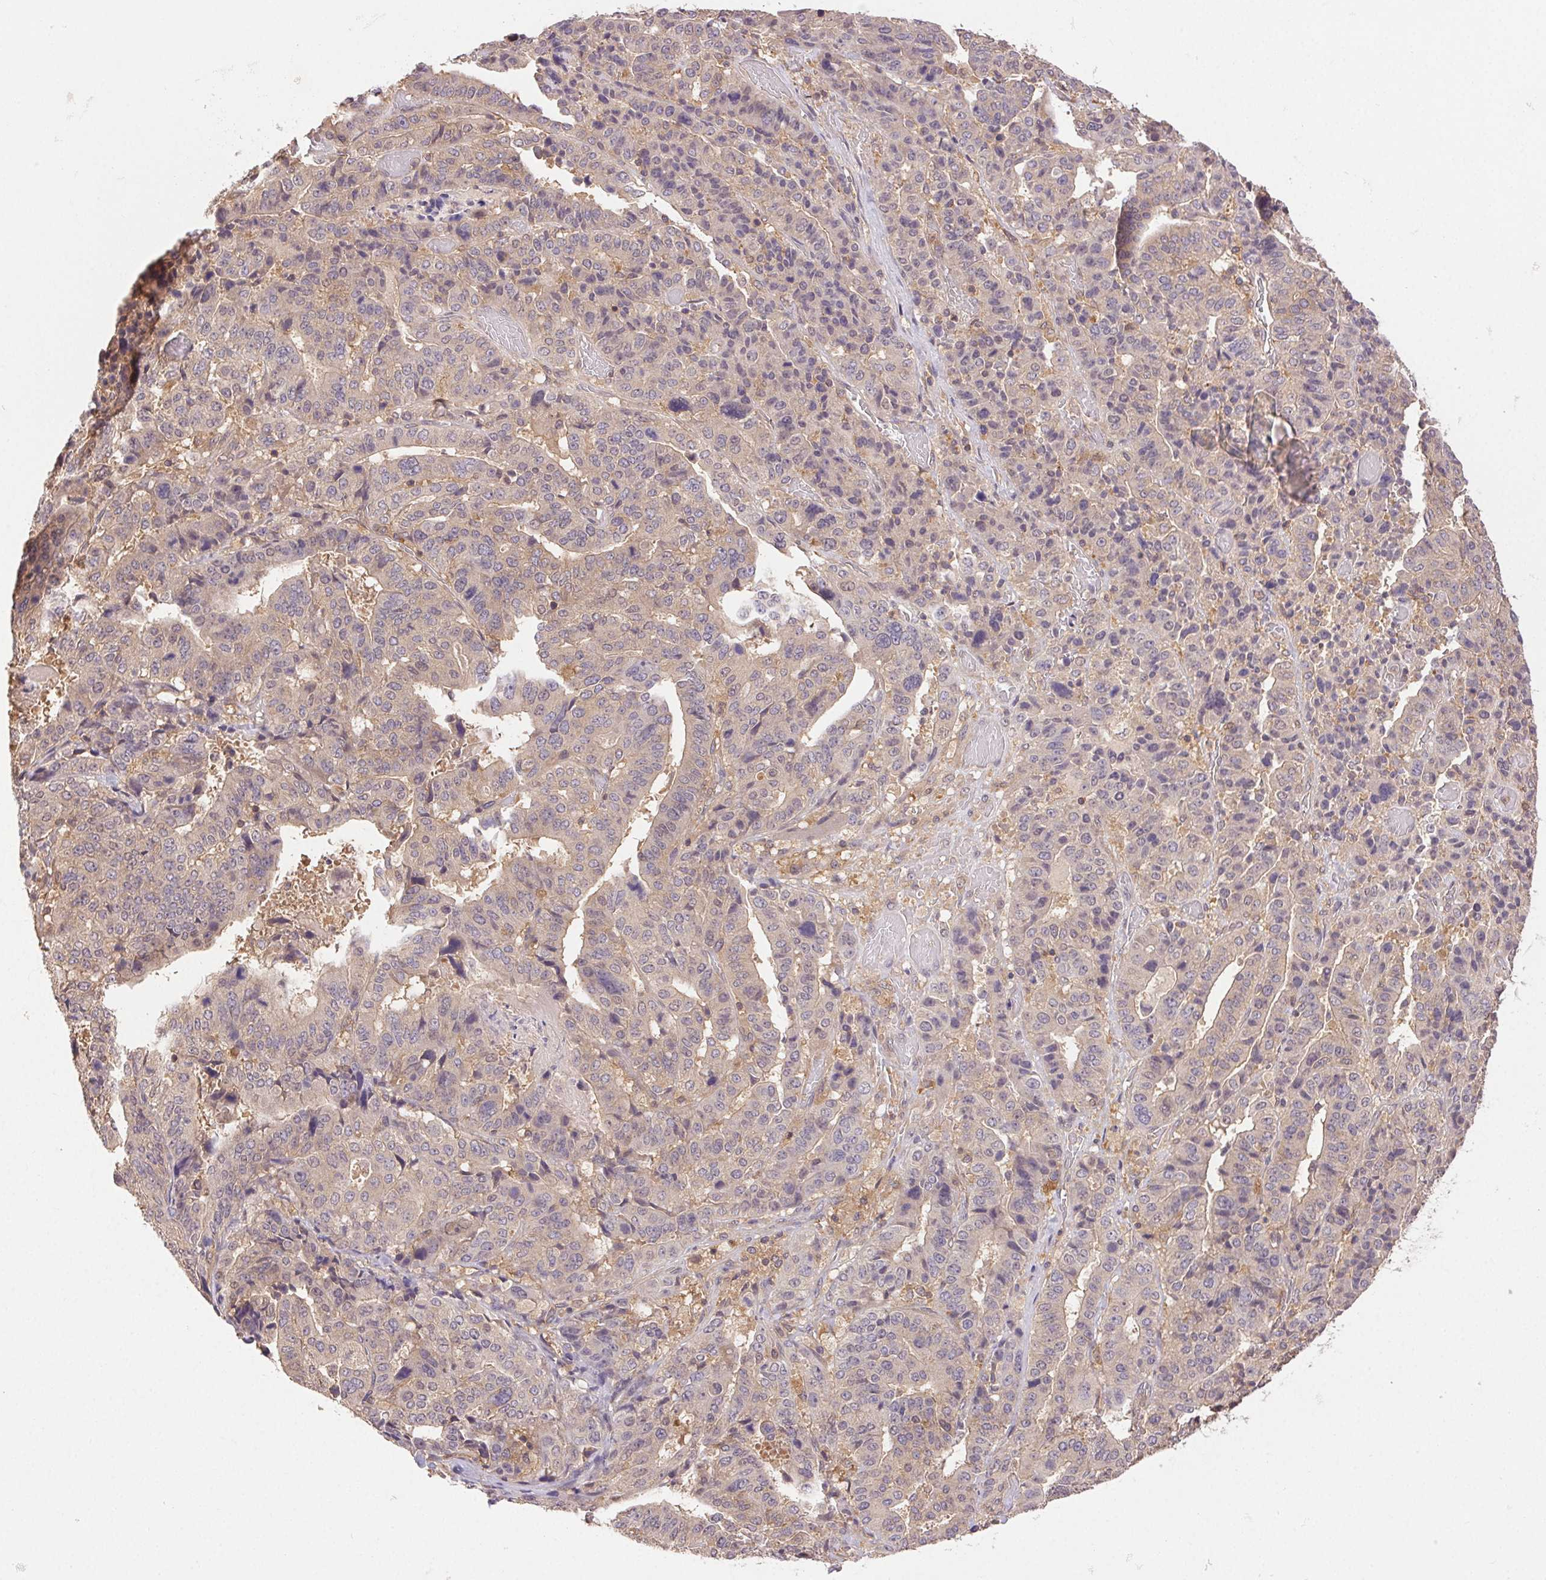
{"staining": {"intensity": "negative", "quantity": "none", "location": "none"}, "tissue": "stomach cancer", "cell_type": "Tumor cells", "image_type": "cancer", "snomed": [{"axis": "morphology", "description": "Adenocarcinoma, NOS"}, {"axis": "topography", "description": "Stomach"}], "caption": "The immunohistochemistry (IHC) histopathology image has no significant positivity in tumor cells of stomach cancer tissue.", "gene": "GDI2", "patient": {"sex": "male", "age": 48}}